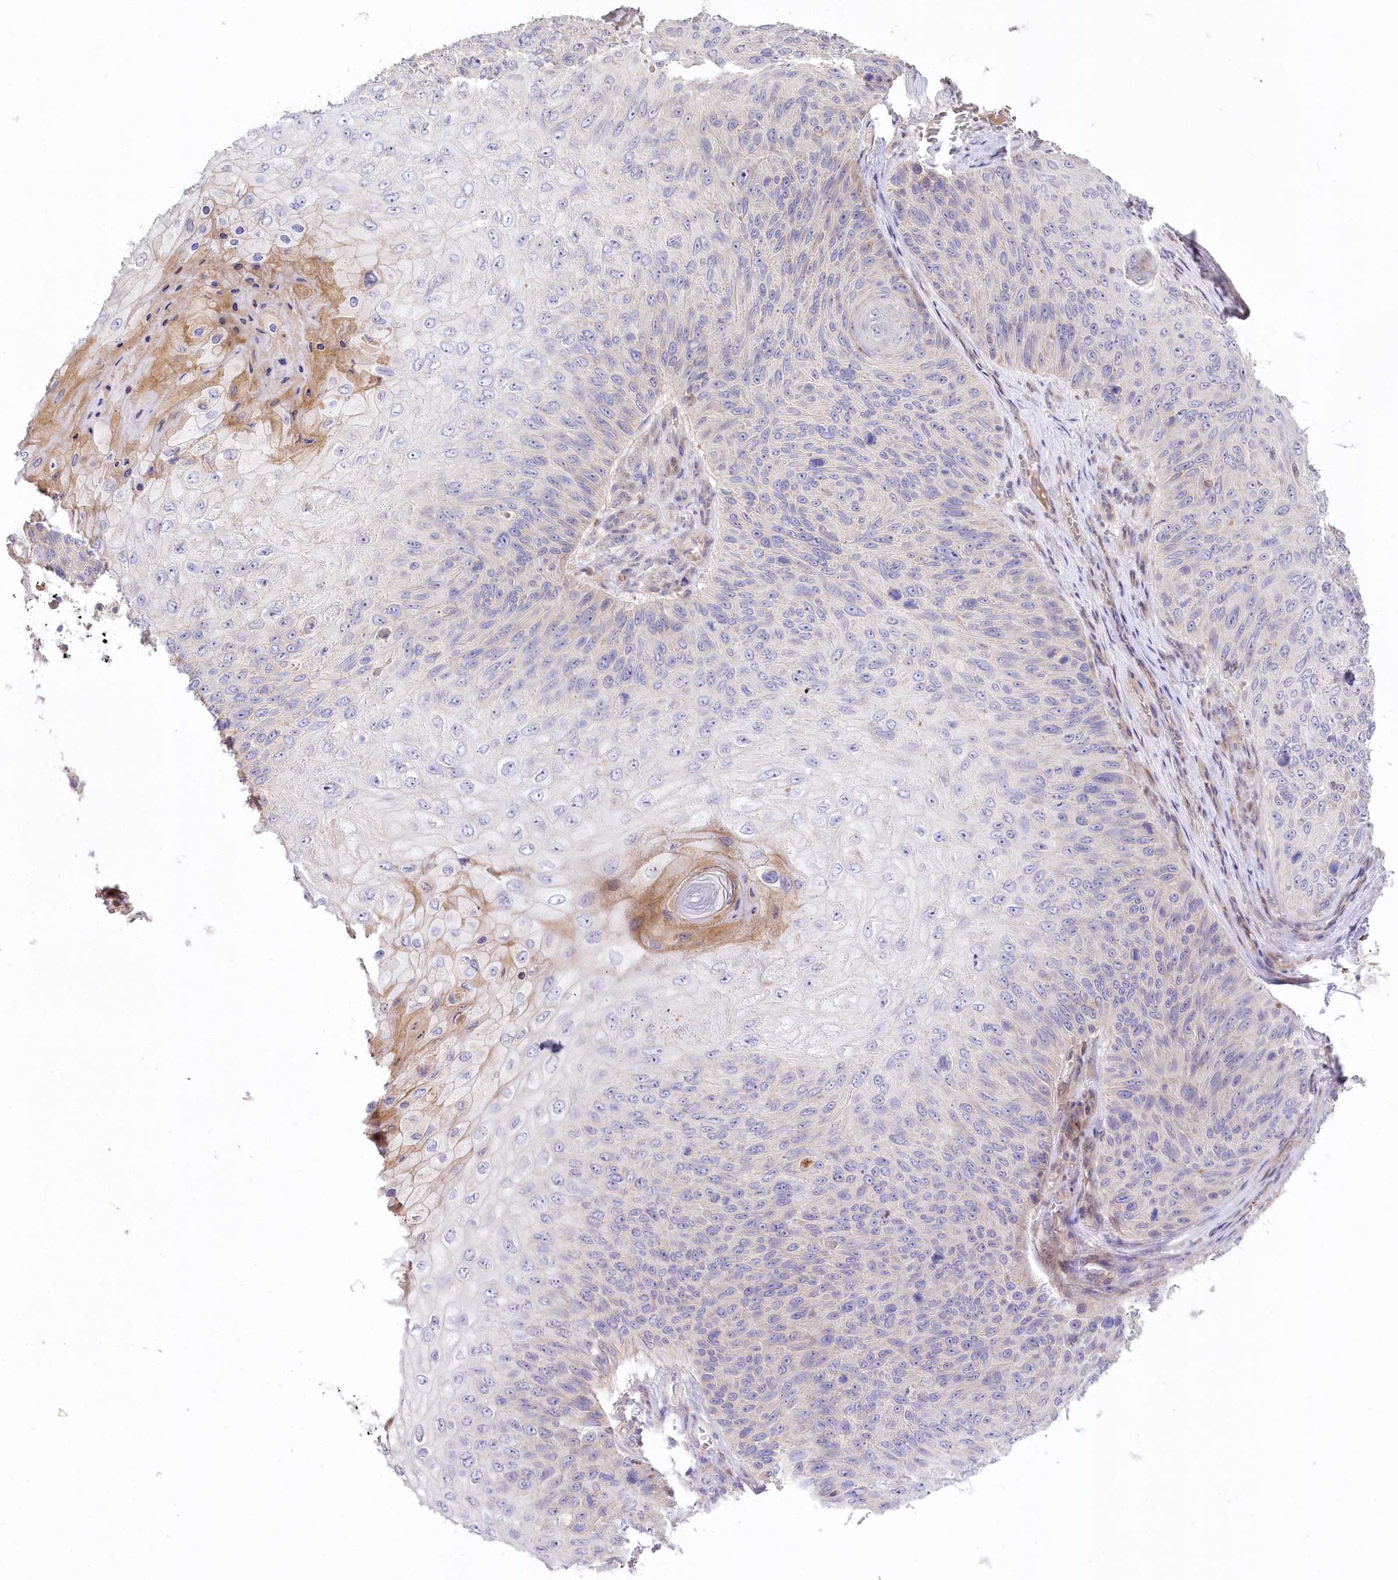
{"staining": {"intensity": "negative", "quantity": "none", "location": "none"}, "tissue": "skin cancer", "cell_type": "Tumor cells", "image_type": "cancer", "snomed": [{"axis": "morphology", "description": "Squamous cell carcinoma, NOS"}, {"axis": "topography", "description": "Skin"}], "caption": "Immunohistochemistry (IHC) micrograph of neoplastic tissue: human skin squamous cell carcinoma stained with DAB (3,3'-diaminobenzidine) exhibits no significant protein positivity in tumor cells.", "gene": "SLC6A11", "patient": {"sex": "female", "age": 88}}